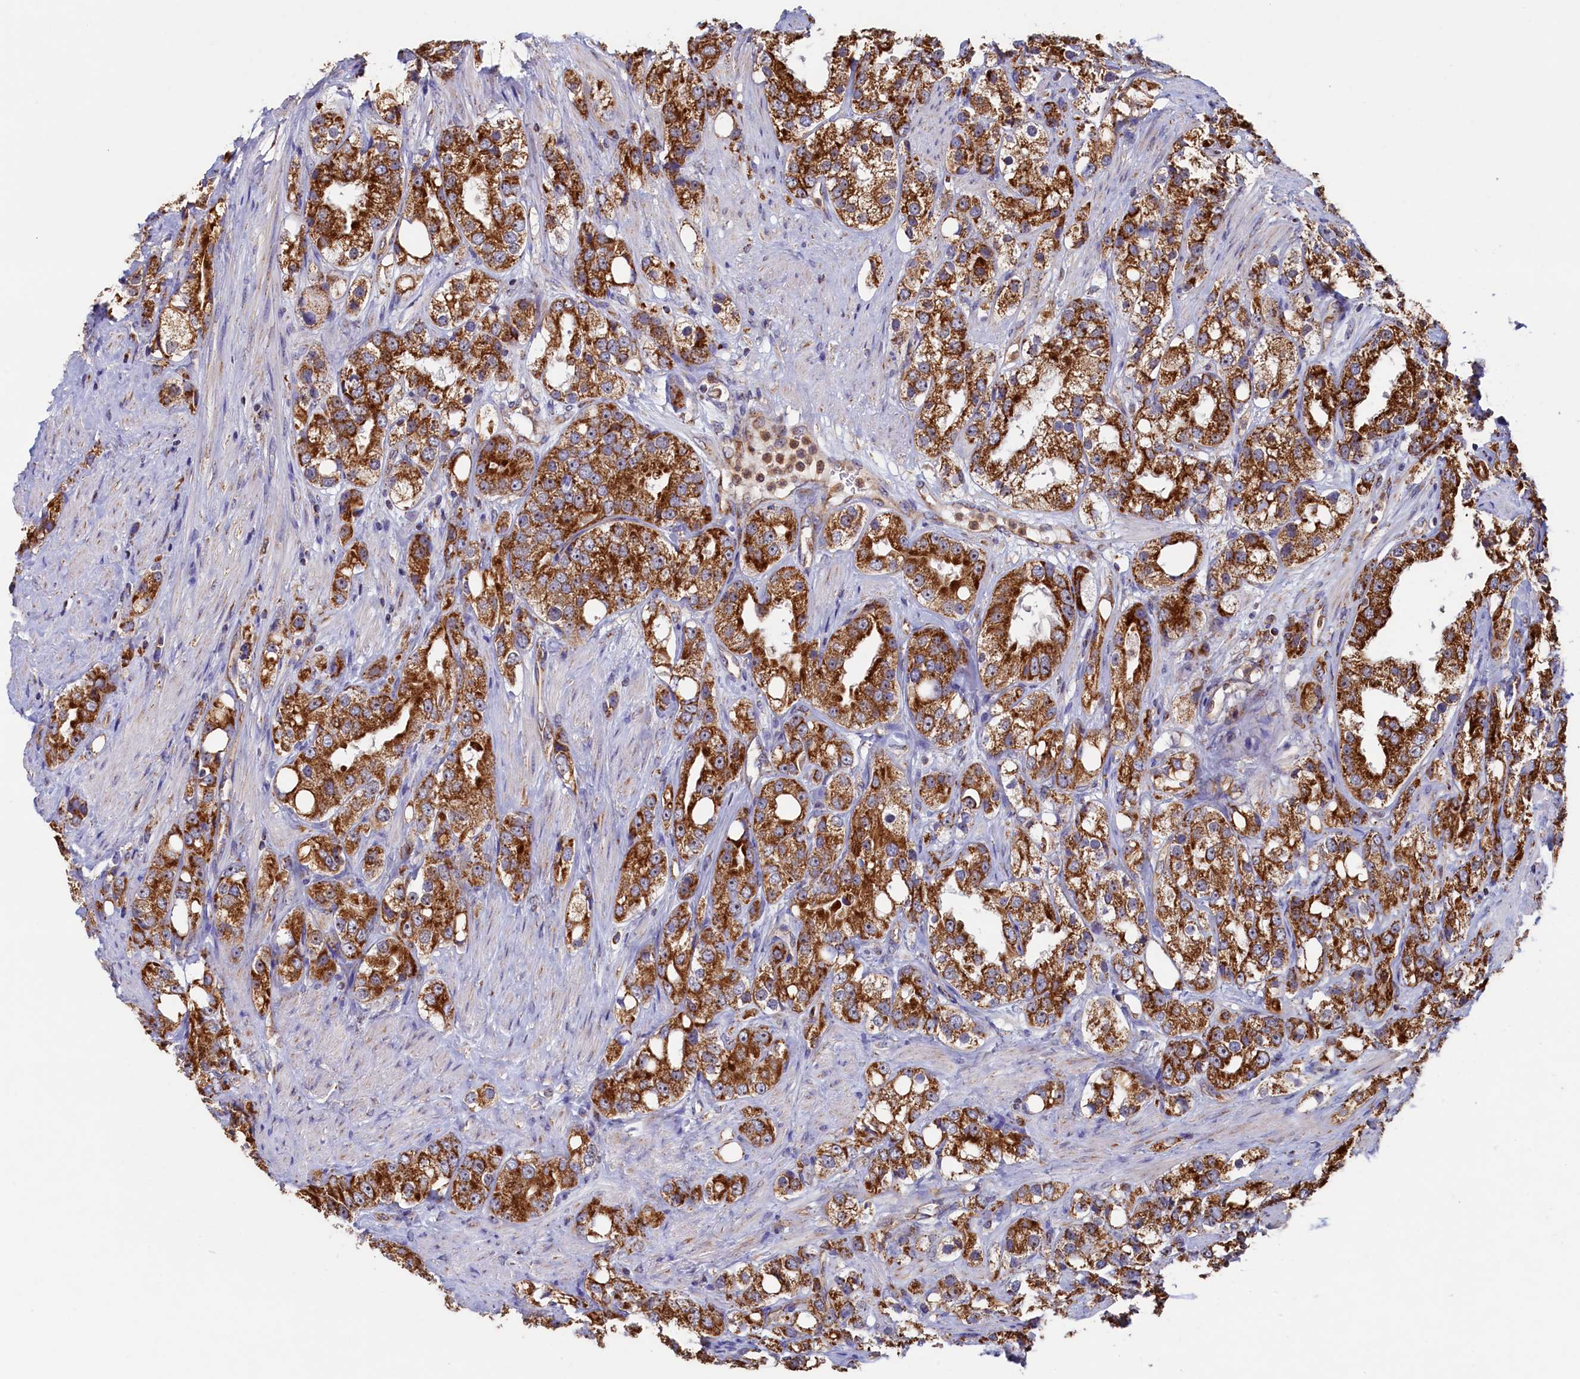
{"staining": {"intensity": "strong", "quantity": ">75%", "location": "cytoplasmic/membranous"}, "tissue": "prostate cancer", "cell_type": "Tumor cells", "image_type": "cancer", "snomed": [{"axis": "morphology", "description": "Adenocarcinoma, NOS"}, {"axis": "topography", "description": "Prostate"}], "caption": "Protein staining of prostate cancer tissue exhibits strong cytoplasmic/membranous expression in approximately >75% of tumor cells.", "gene": "UBE3B", "patient": {"sex": "male", "age": 79}}